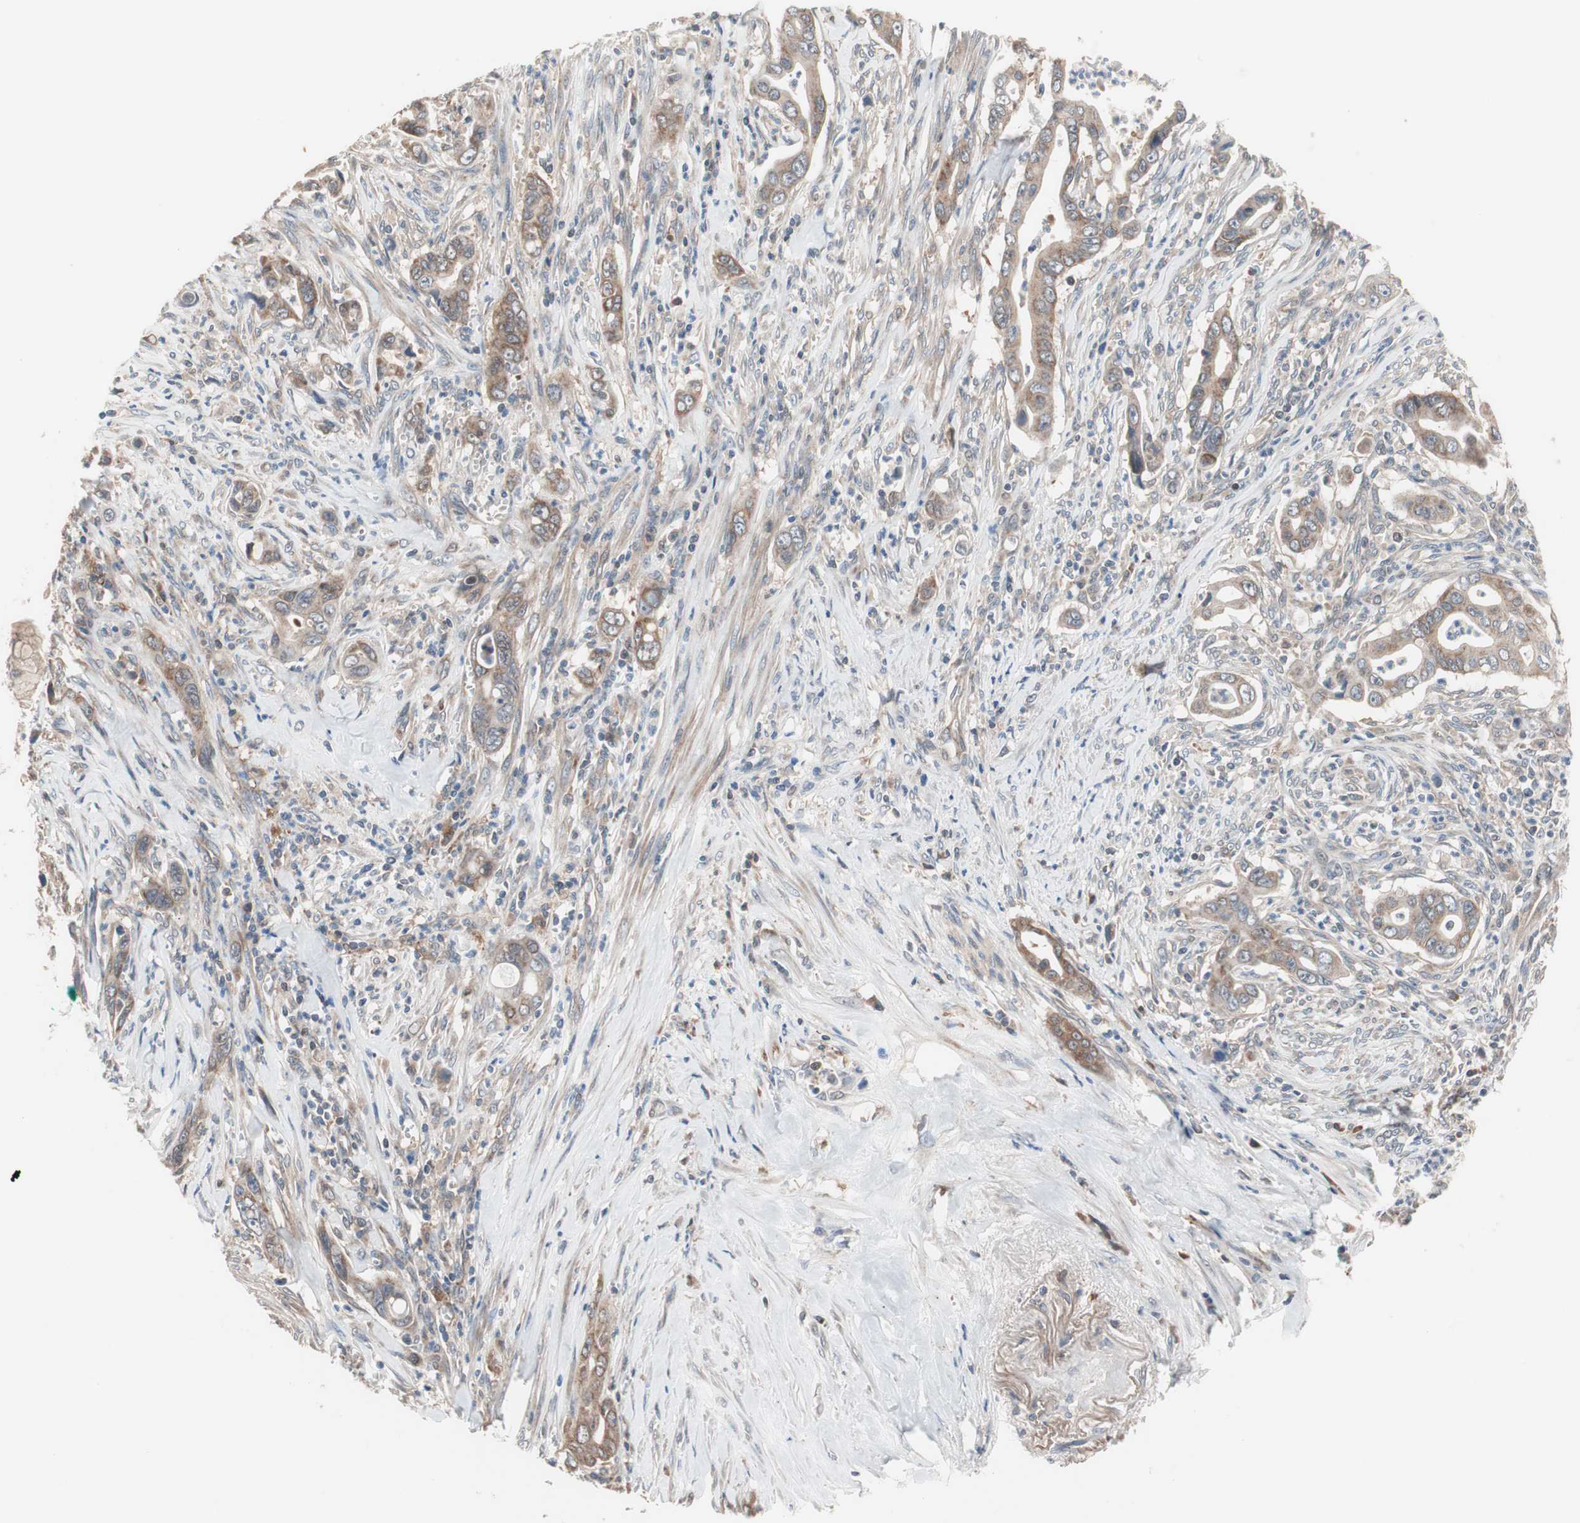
{"staining": {"intensity": "moderate", "quantity": ">75%", "location": "cytoplasmic/membranous"}, "tissue": "pancreatic cancer", "cell_type": "Tumor cells", "image_type": "cancer", "snomed": [{"axis": "morphology", "description": "Adenocarcinoma, NOS"}, {"axis": "topography", "description": "Pancreas"}], "caption": "A brown stain labels moderate cytoplasmic/membranous positivity of a protein in adenocarcinoma (pancreatic) tumor cells. Nuclei are stained in blue.", "gene": "HMBS", "patient": {"sex": "male", "age": 59}}